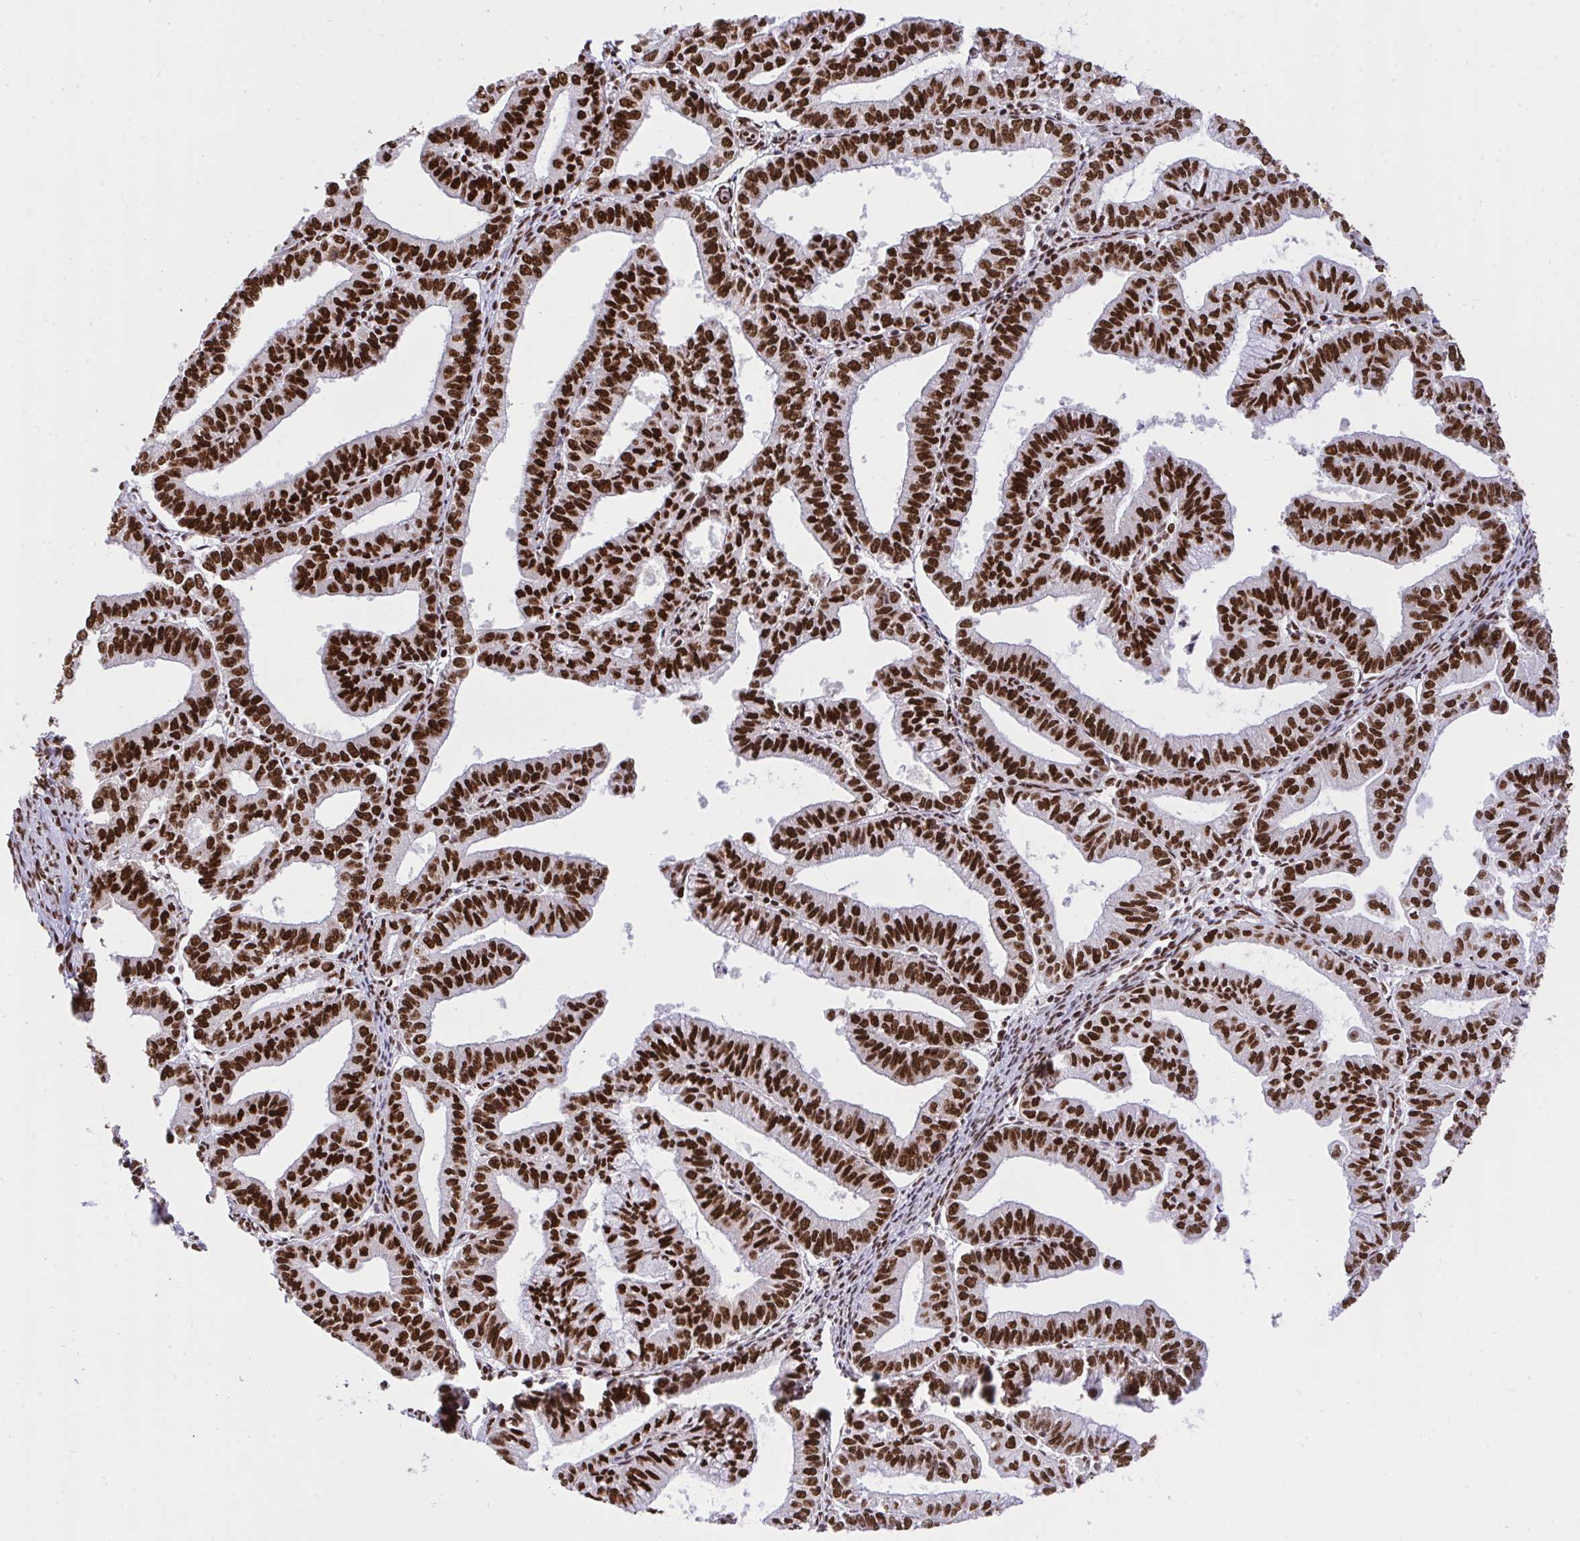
{"staining": {"intensity": "strong", "quantity": ">75%", "location": "nuclear"}, "tissue": "endometrial cancer", "cell_type": "Tumor cells", "image_type": "cancer", "snomed": [{"axis": "morphology", "description": "Adenocarcinoma, NOS"}, {"axis": "topography", "description": "Endometrium"}], "caption": "Endometrial adenocarcinoma tissue reveals strong nuclear expression in approximately >75% of tumor cells, visualized by immunohistochemistry.", "gene": "HNRNPL", "patient": {"sex": "female", "age": 61}}